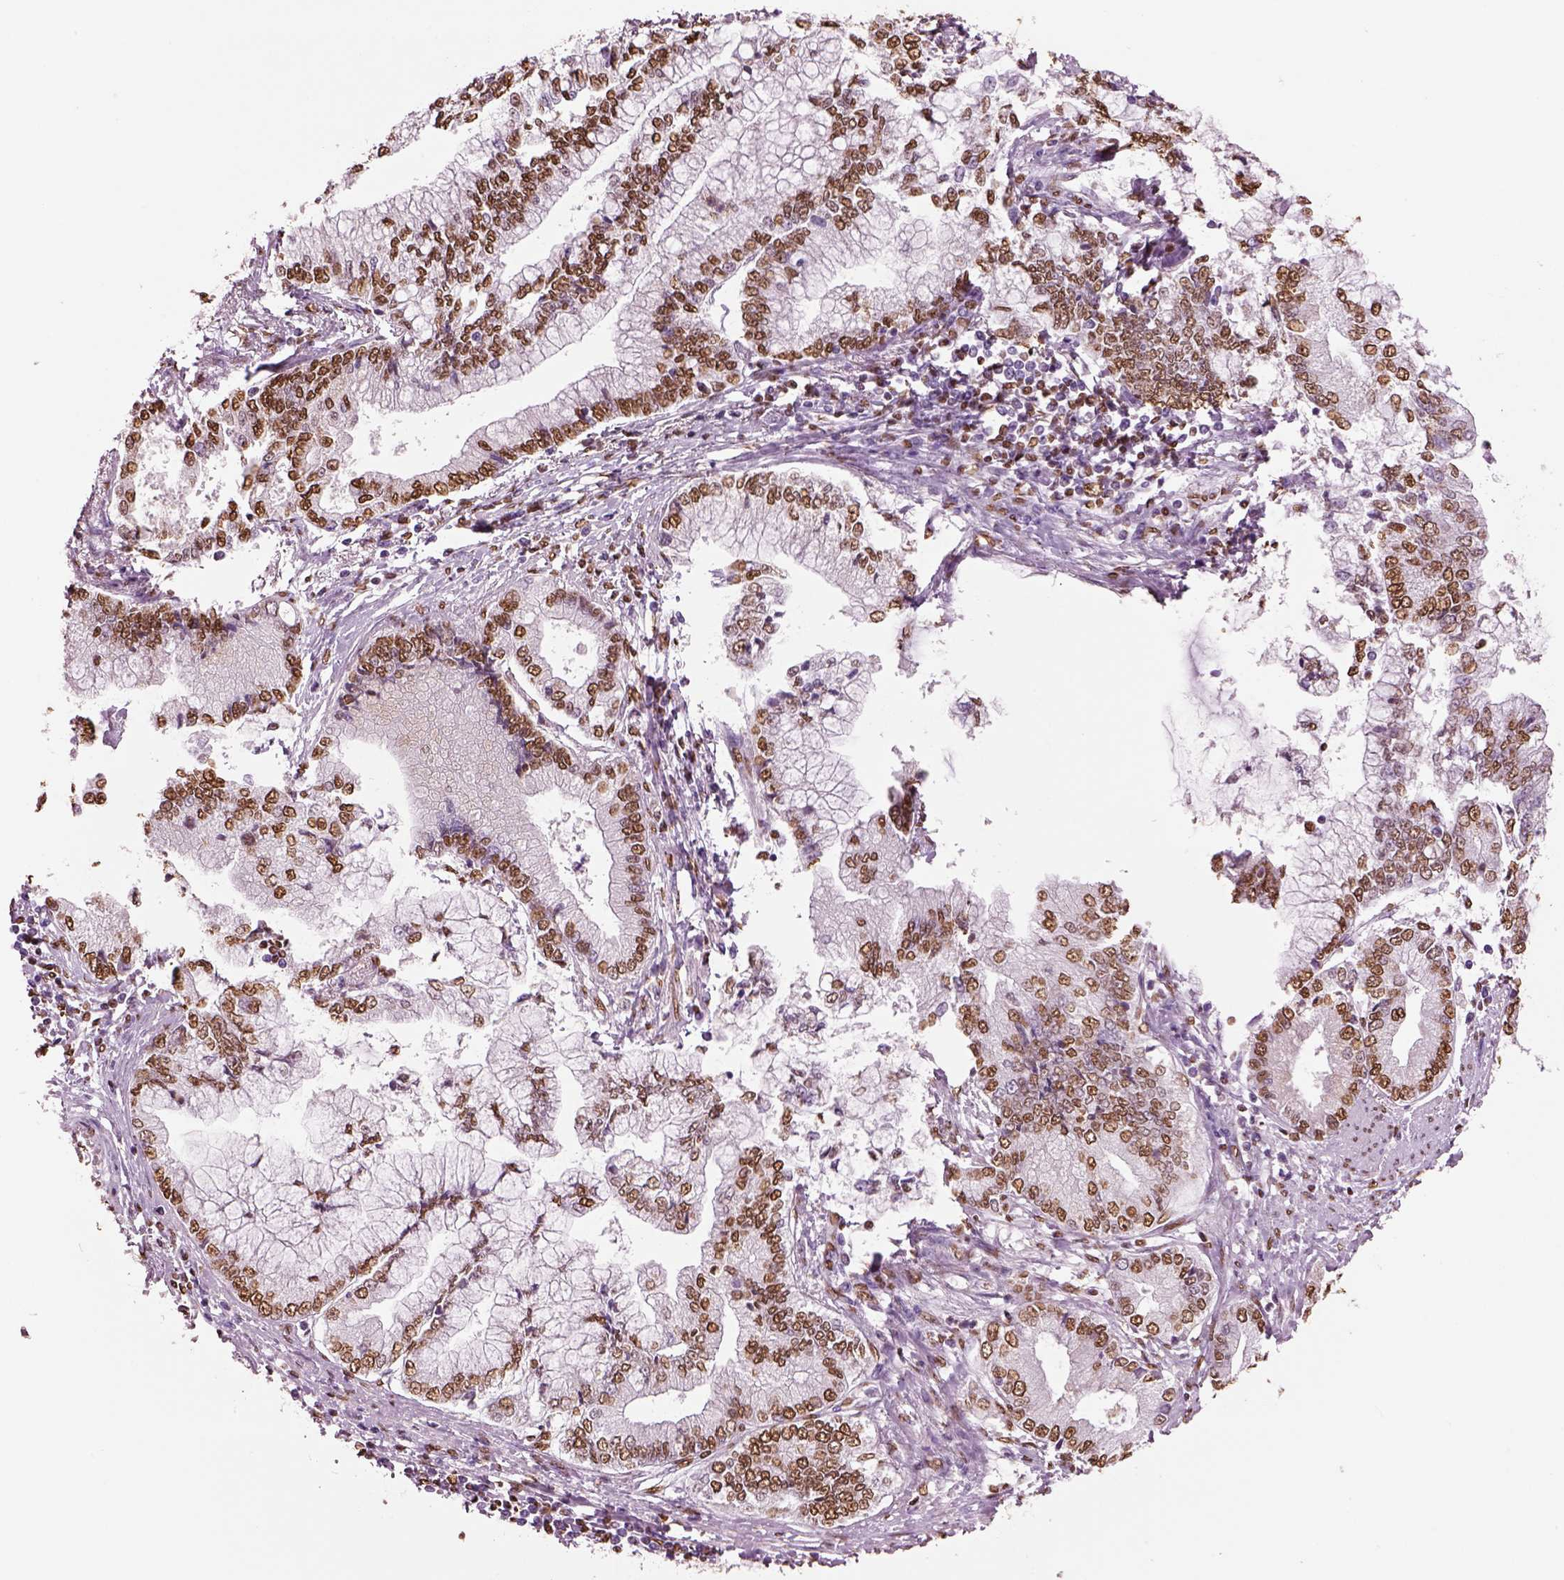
{"staining": {"intensity": "moderate", "quantity": ">75%", "location": "nuclear"}, "tissue": "stomach cancer", "cell_type": "Tumor cells", "image_type": "cancer", "snomed": [{"axis": "morphology", "description": "Adenocarcinoma, NOS"}, {"axis": "topography", "description": "Stomach, upper"}], "caption": "Moderate nuclear staining for a protein is present in about >75% of tumor cells of stomach adenocarcinoma using IHC.", "gene": "DDX3X", "patient": {"sex": "female", "age": 74}}